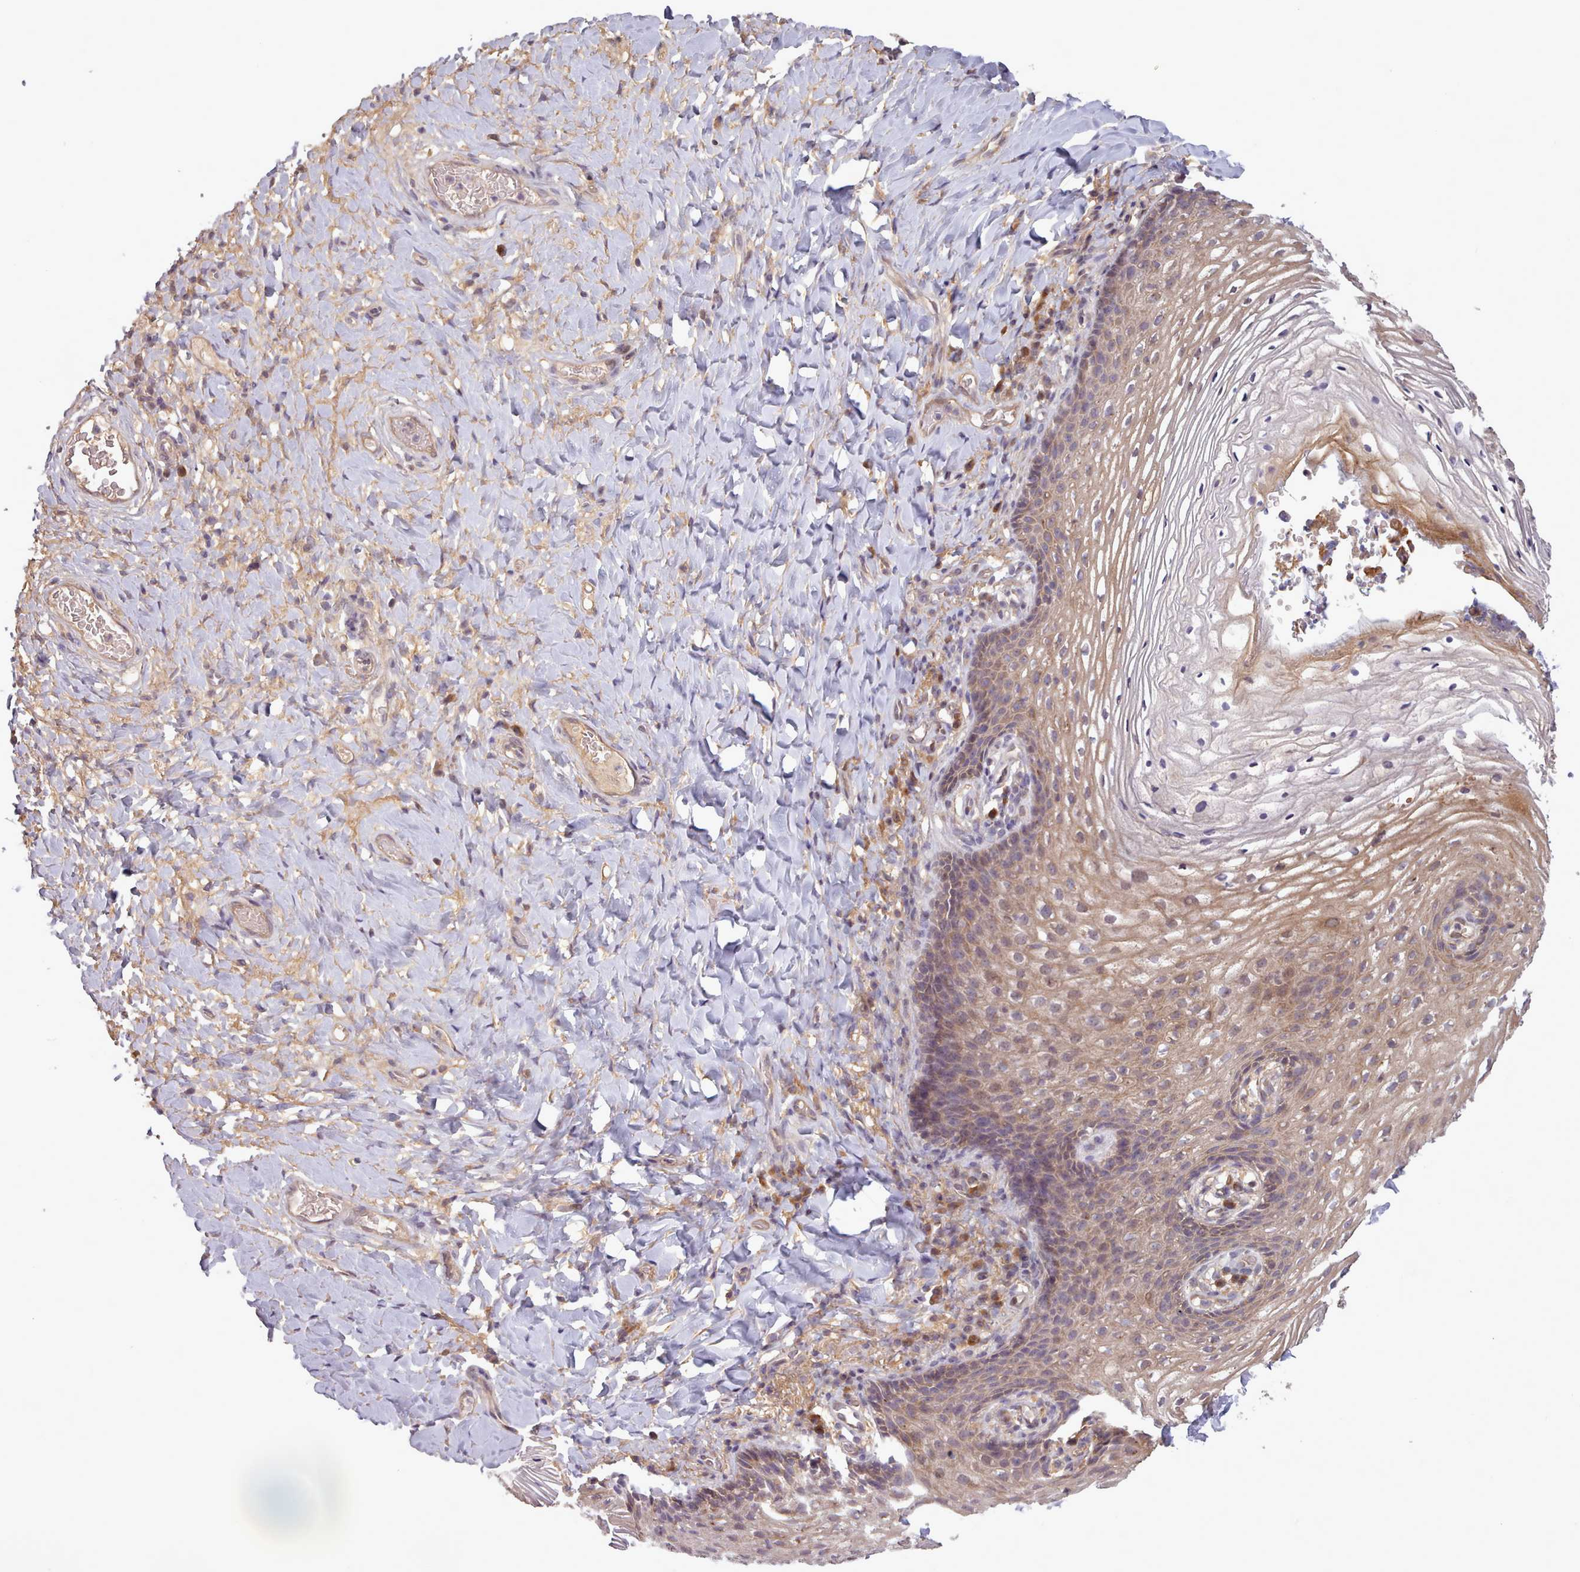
{"staining": {"intensity": "moderate", "quantity": "25%-75%", "location": "cytoplasmic/membranous"}, "tissue": "vagina", "cell_type": "Squamous epithelial cells", "image_type": "normal", "snomed": [{"axis": "morphology", "description": "Normal tissue, NOS"}, {"axis": "topography", "description": "Vagina"}], "caption": "A high-resolution micrograph shows immunohistochemistry (IHC) staining of unremarkable vagina, which shows moderate cytoplasmic/membranous positivity in about 25%-75% of squamous epithelial cells.", "gene": "NMRK1", "patient": {"sex": "female", "age": 60}}